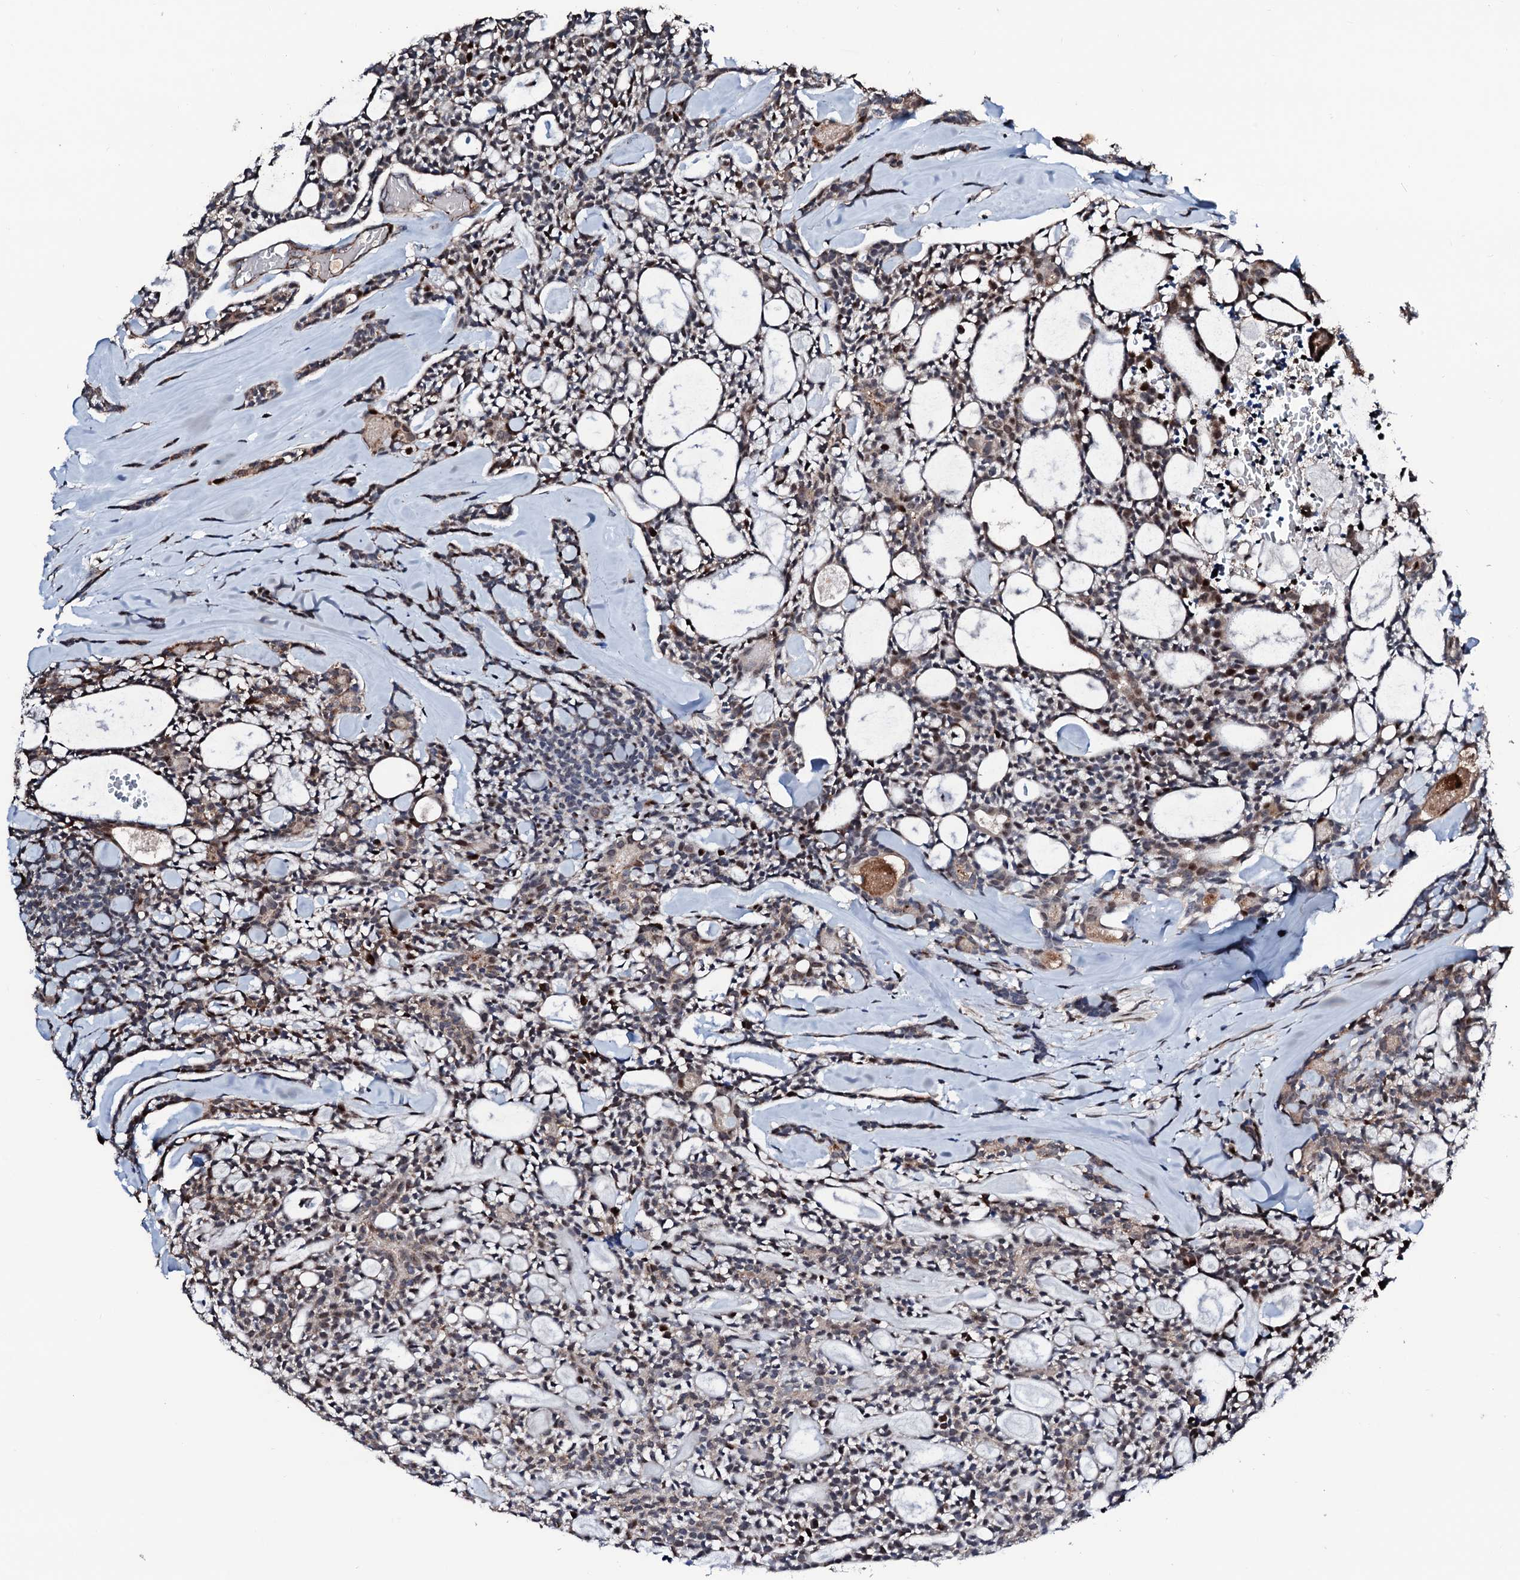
{"staining": {"intensity": "moderate", "quantity": "<25%", "location": "cytoplasmic/membranous,nuclear"}, "tissue": "head and neck cancer", "cell_type": "Tumor cells", "image_type": "cancer", "snomed": [{"axis": "morphology", "description": "Adenocarcinoma, NOS"}, {"axis": "topography", "description": "Salivary gland"}, {"axis": "topography", "description": "Head-Neck"}], "caption": "Moderate cytoplasmic/membranous and nuclear expression is identified in approximately <25% of tumor cells in head and neck cancer (adenocarcinoma).", "gene": "KIF18A", "patient": {"sex": "male", "age": 55}}